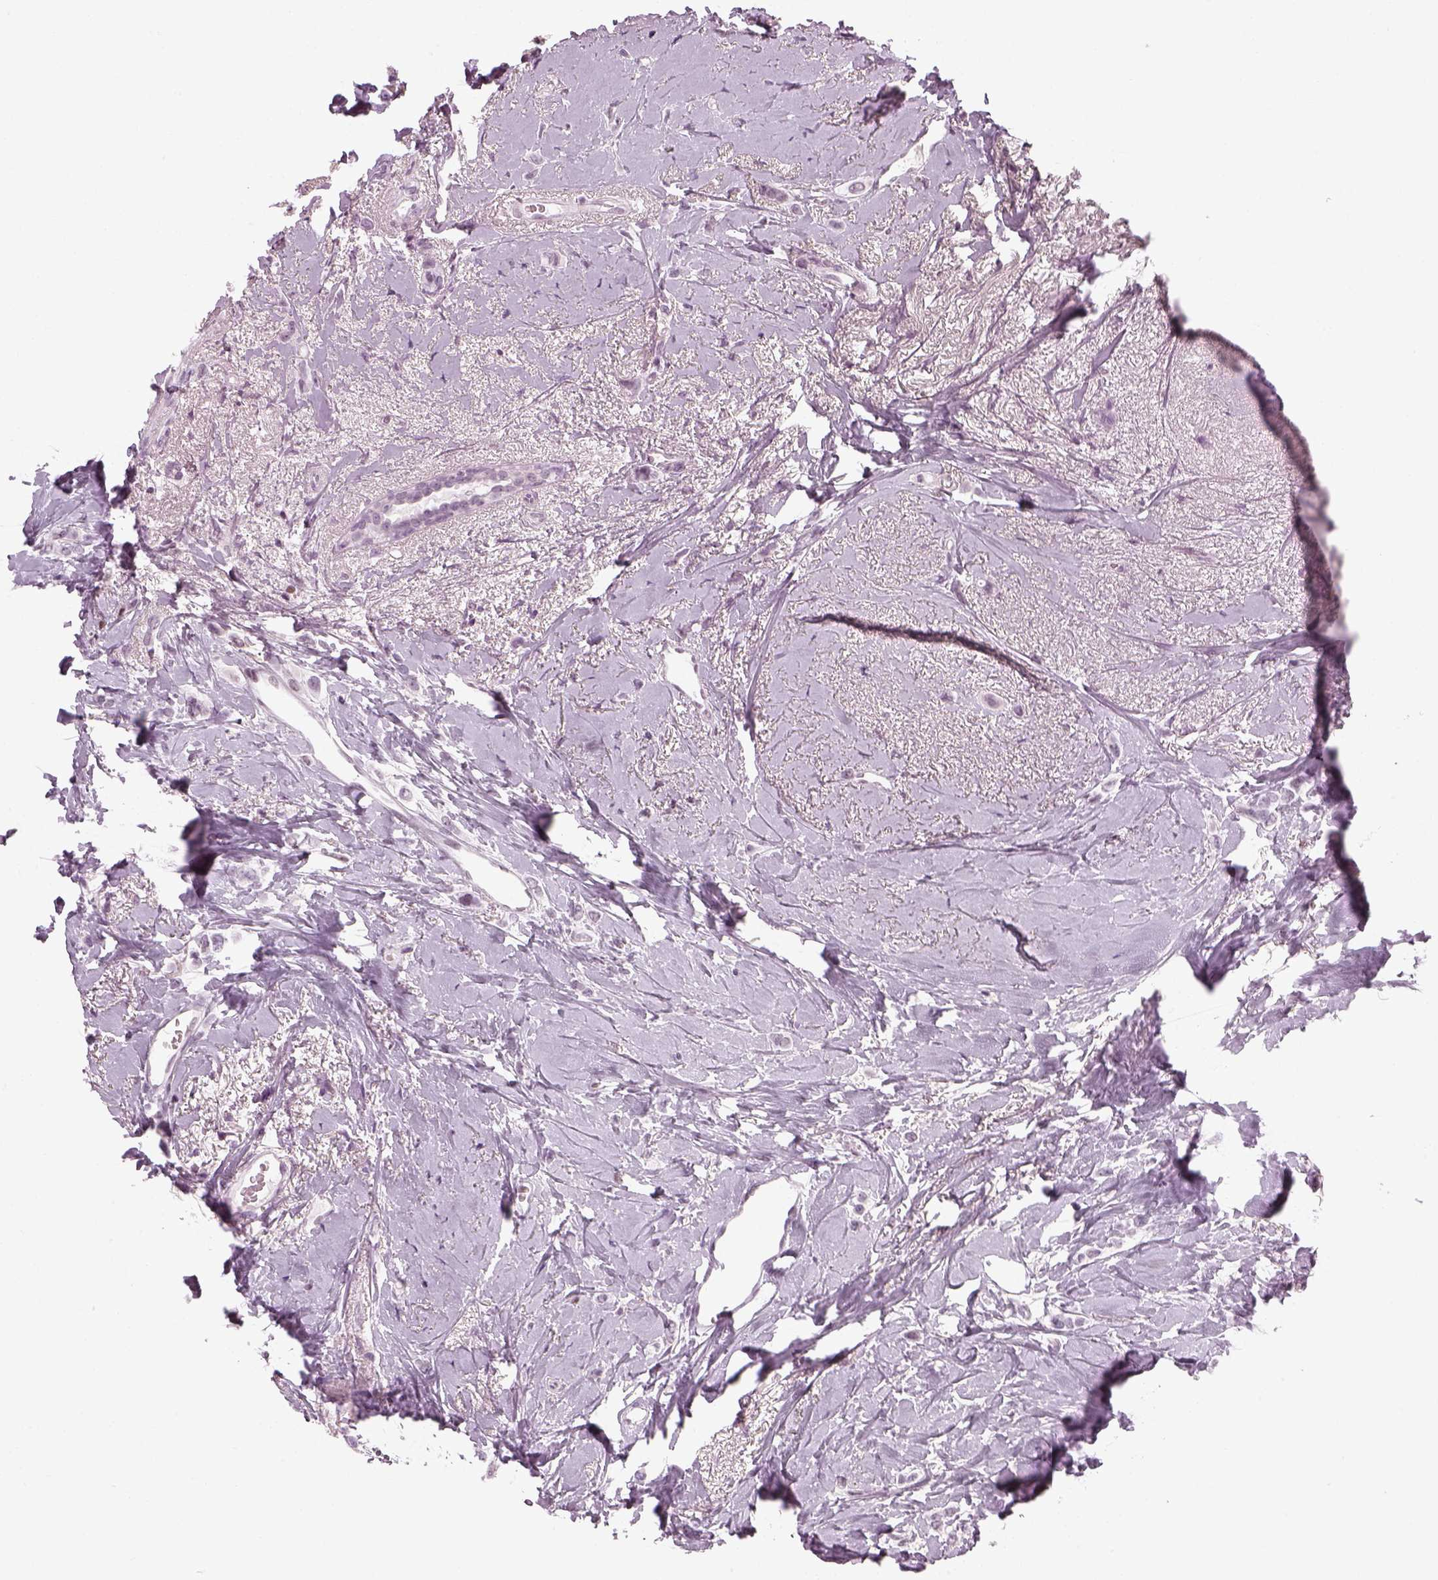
{"staining": {"intensity": "negative", "quantity": "none", "location": "none"}, "tissue": "breast cancer", "cell_type": "Tumor cells", "image_type": "cancer", "snomed": [{"axis": "morphology", "description": "Lobular carcinoma"}, {"axis": "topography", "description": "Breast"}], "caption": "Immunohistochemistry of human breast cancer (lobular carcinoma) exhibits no staining in tumor cells.", "gene": "KCNG2", "patient": {"sex": "female", "age": 66}}